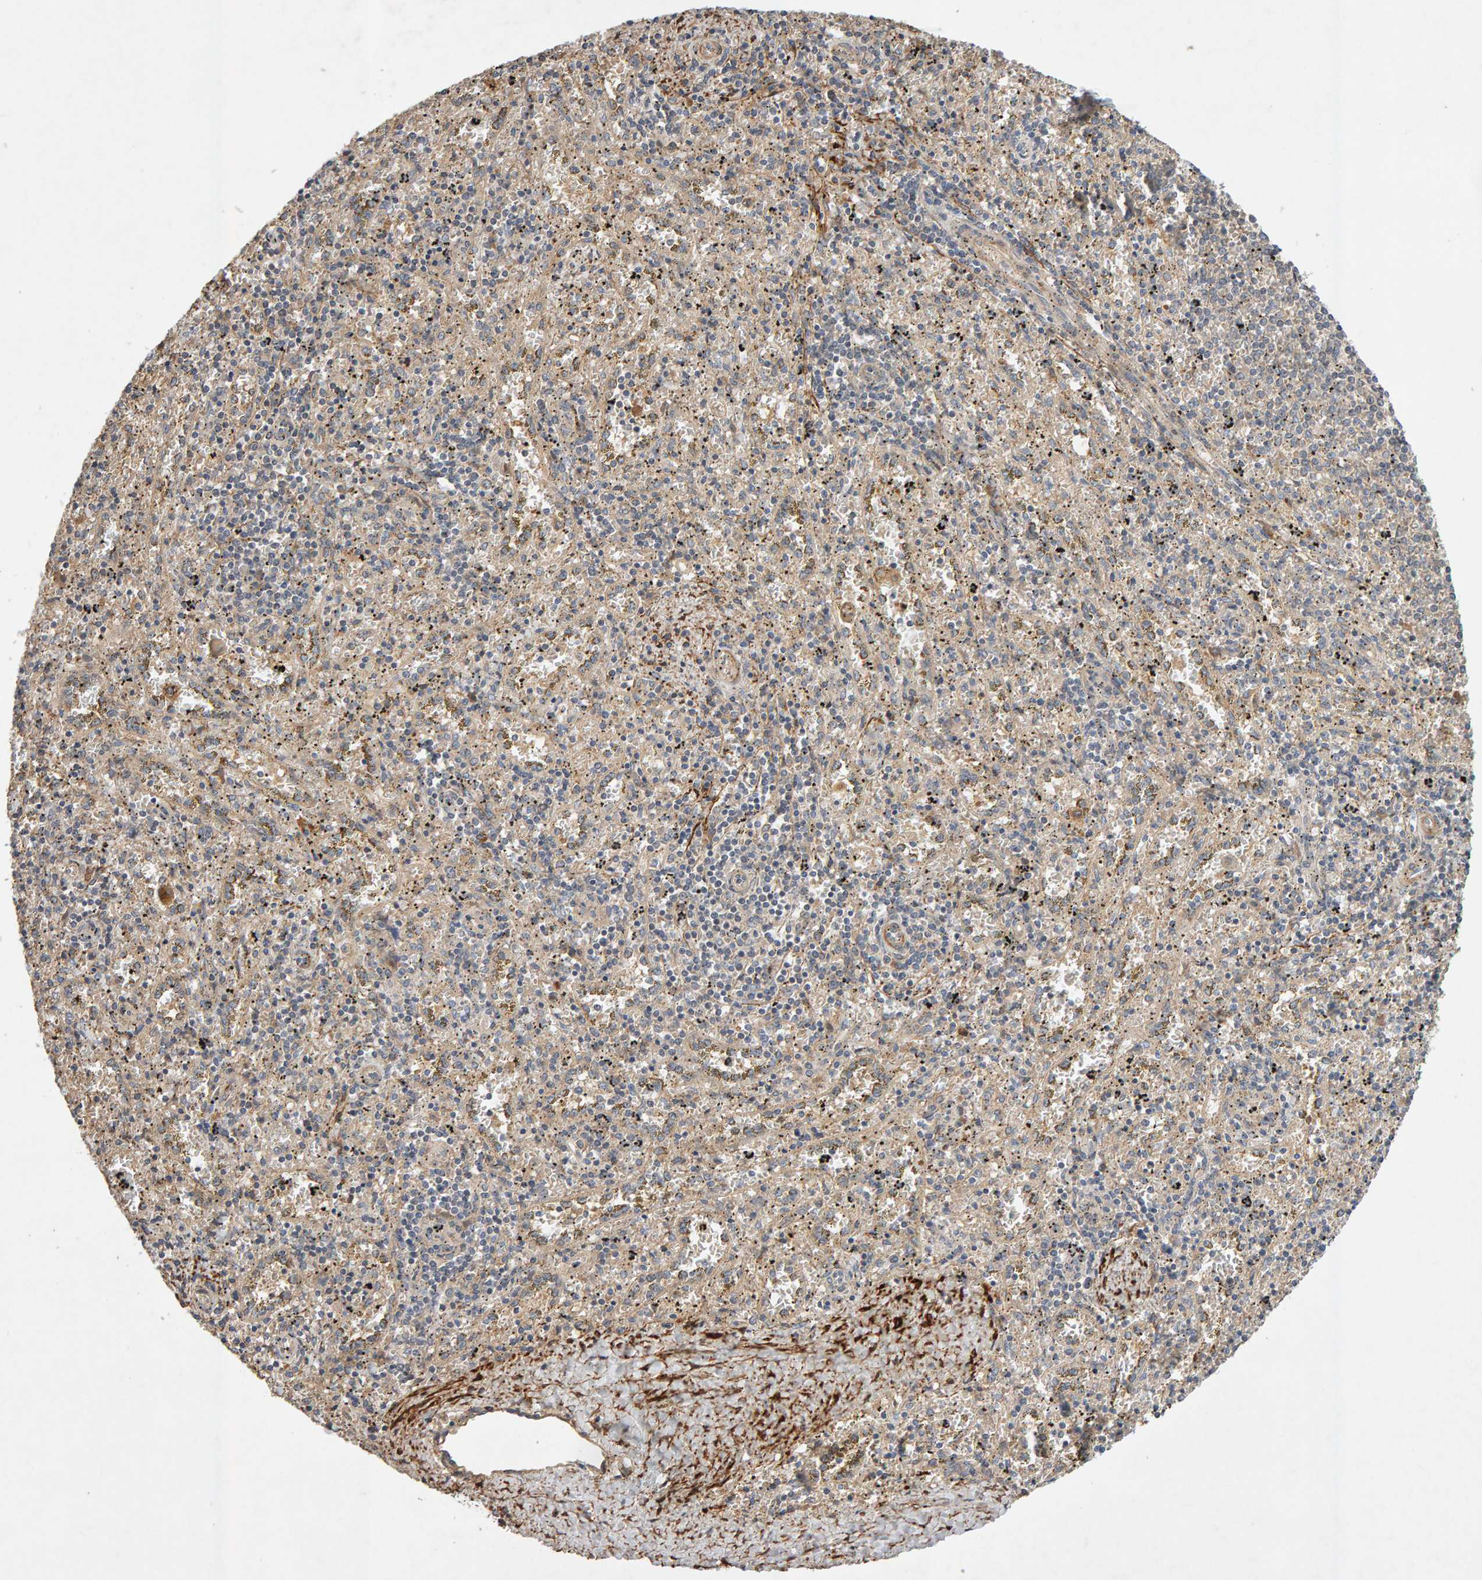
{"staining": {"intensity": "negative", "quantity": "none", "location": "none"}, "tissue": "spleen", "cell_type": "Cells in red pulp", "image_type": "normal", "snomed": [{"axis": "morphology", "description": "Normal tissue, NOS"}, {"axis": "topography", "description": "Spleen"}], "caption": "A histopathology image of spleen stained for a protein exhibits no brown staining in cells in red pulp.", "gene": "RNF19A", "patient": {"sex": "male", "age": 11}}